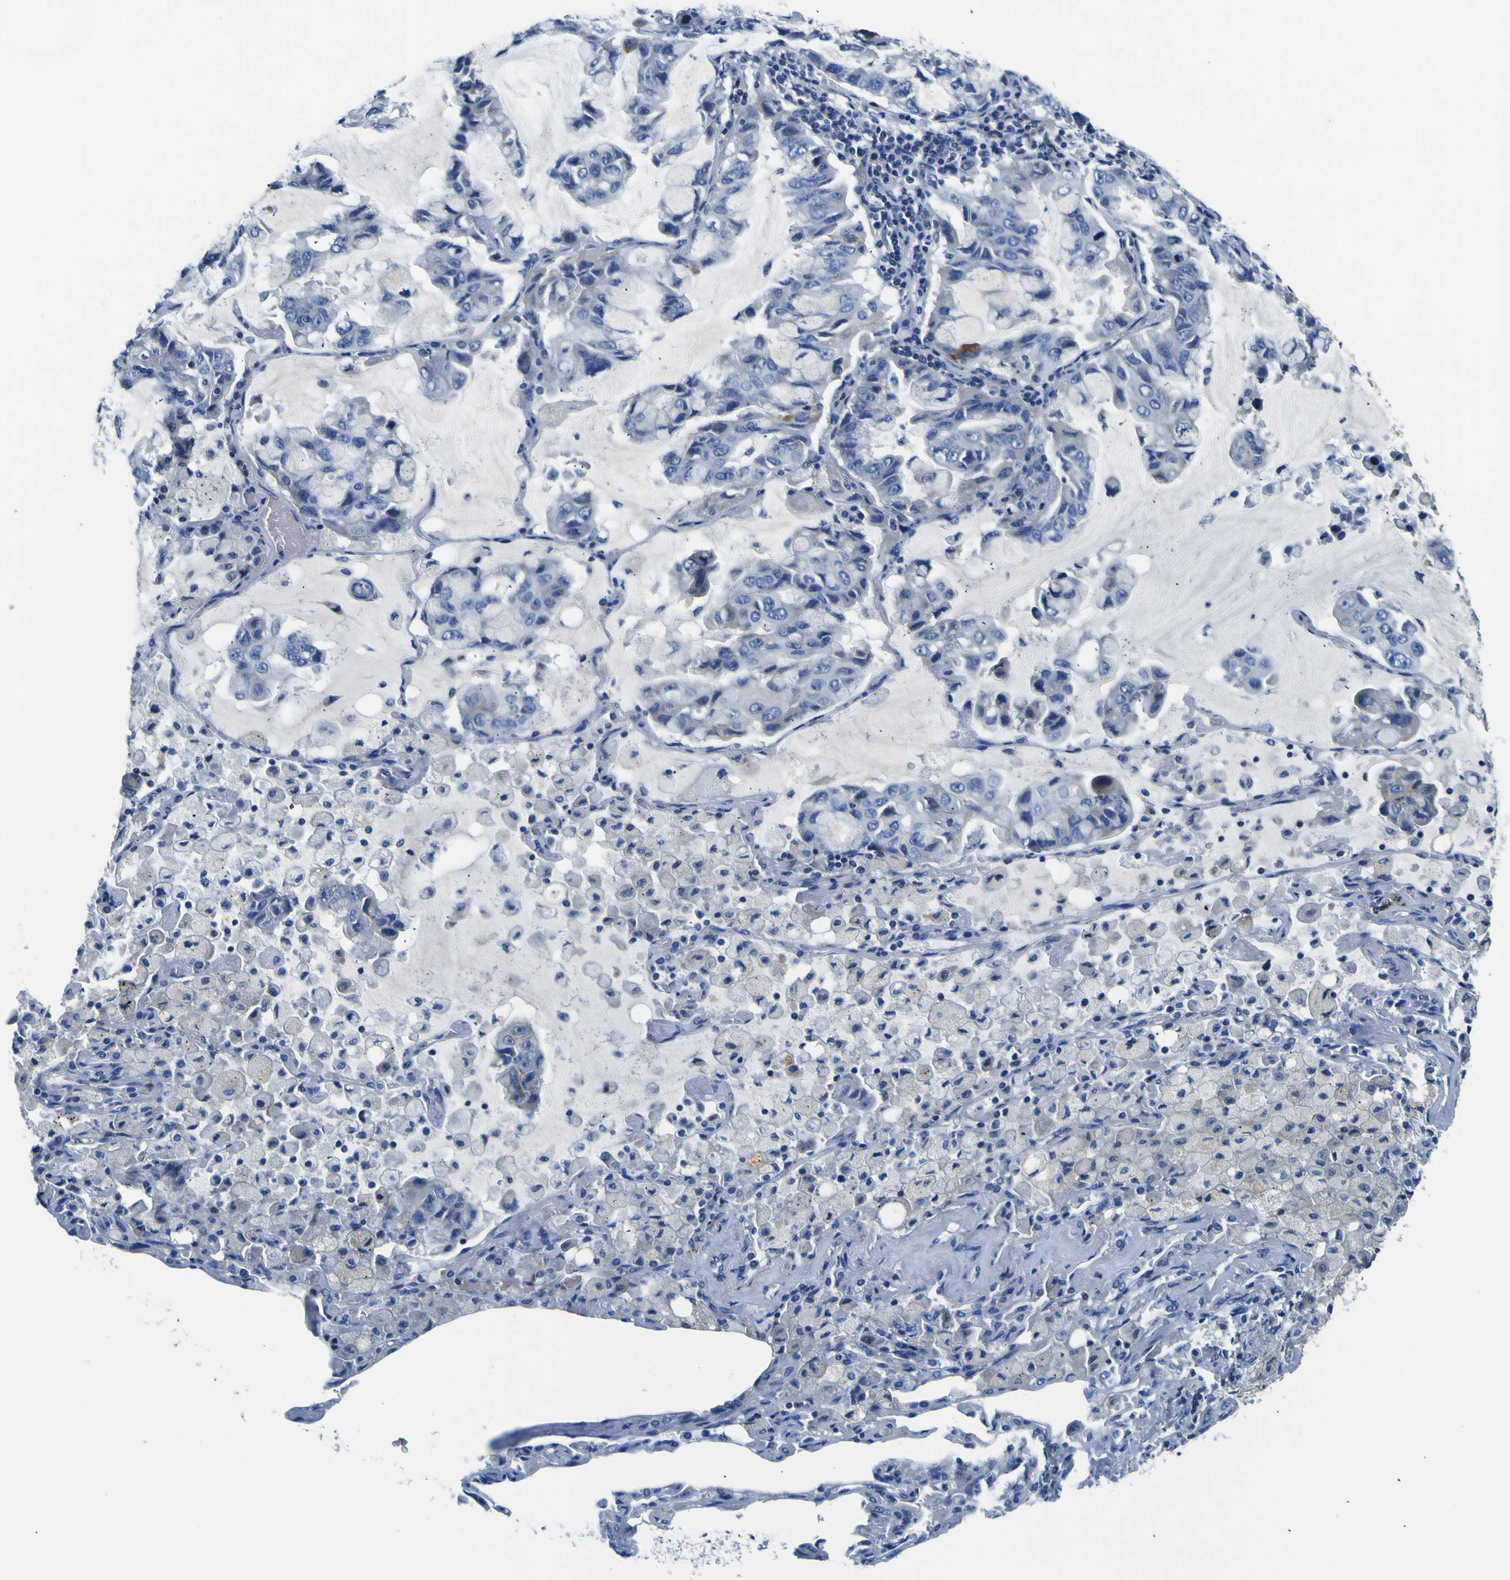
{"staining": {"intensity": "negative", "quantity": "none", "location": "none"}, "tissue": "lung cancer", "cell_type": "Tumor cells", "image_type": "cancer", "snomed": [{"axis": "morphology", "description": "Adenocarcinoma, NOS"}, {"axis": "topography", "description": "Lung"}], "caption": "Human adenocarcinoma (lung) stained for a protein using immunohistochemistry exhibits no positivity in tumor cells.", "gene": "ADGRA2", "patient": {"sex": "male", "age": 64}}